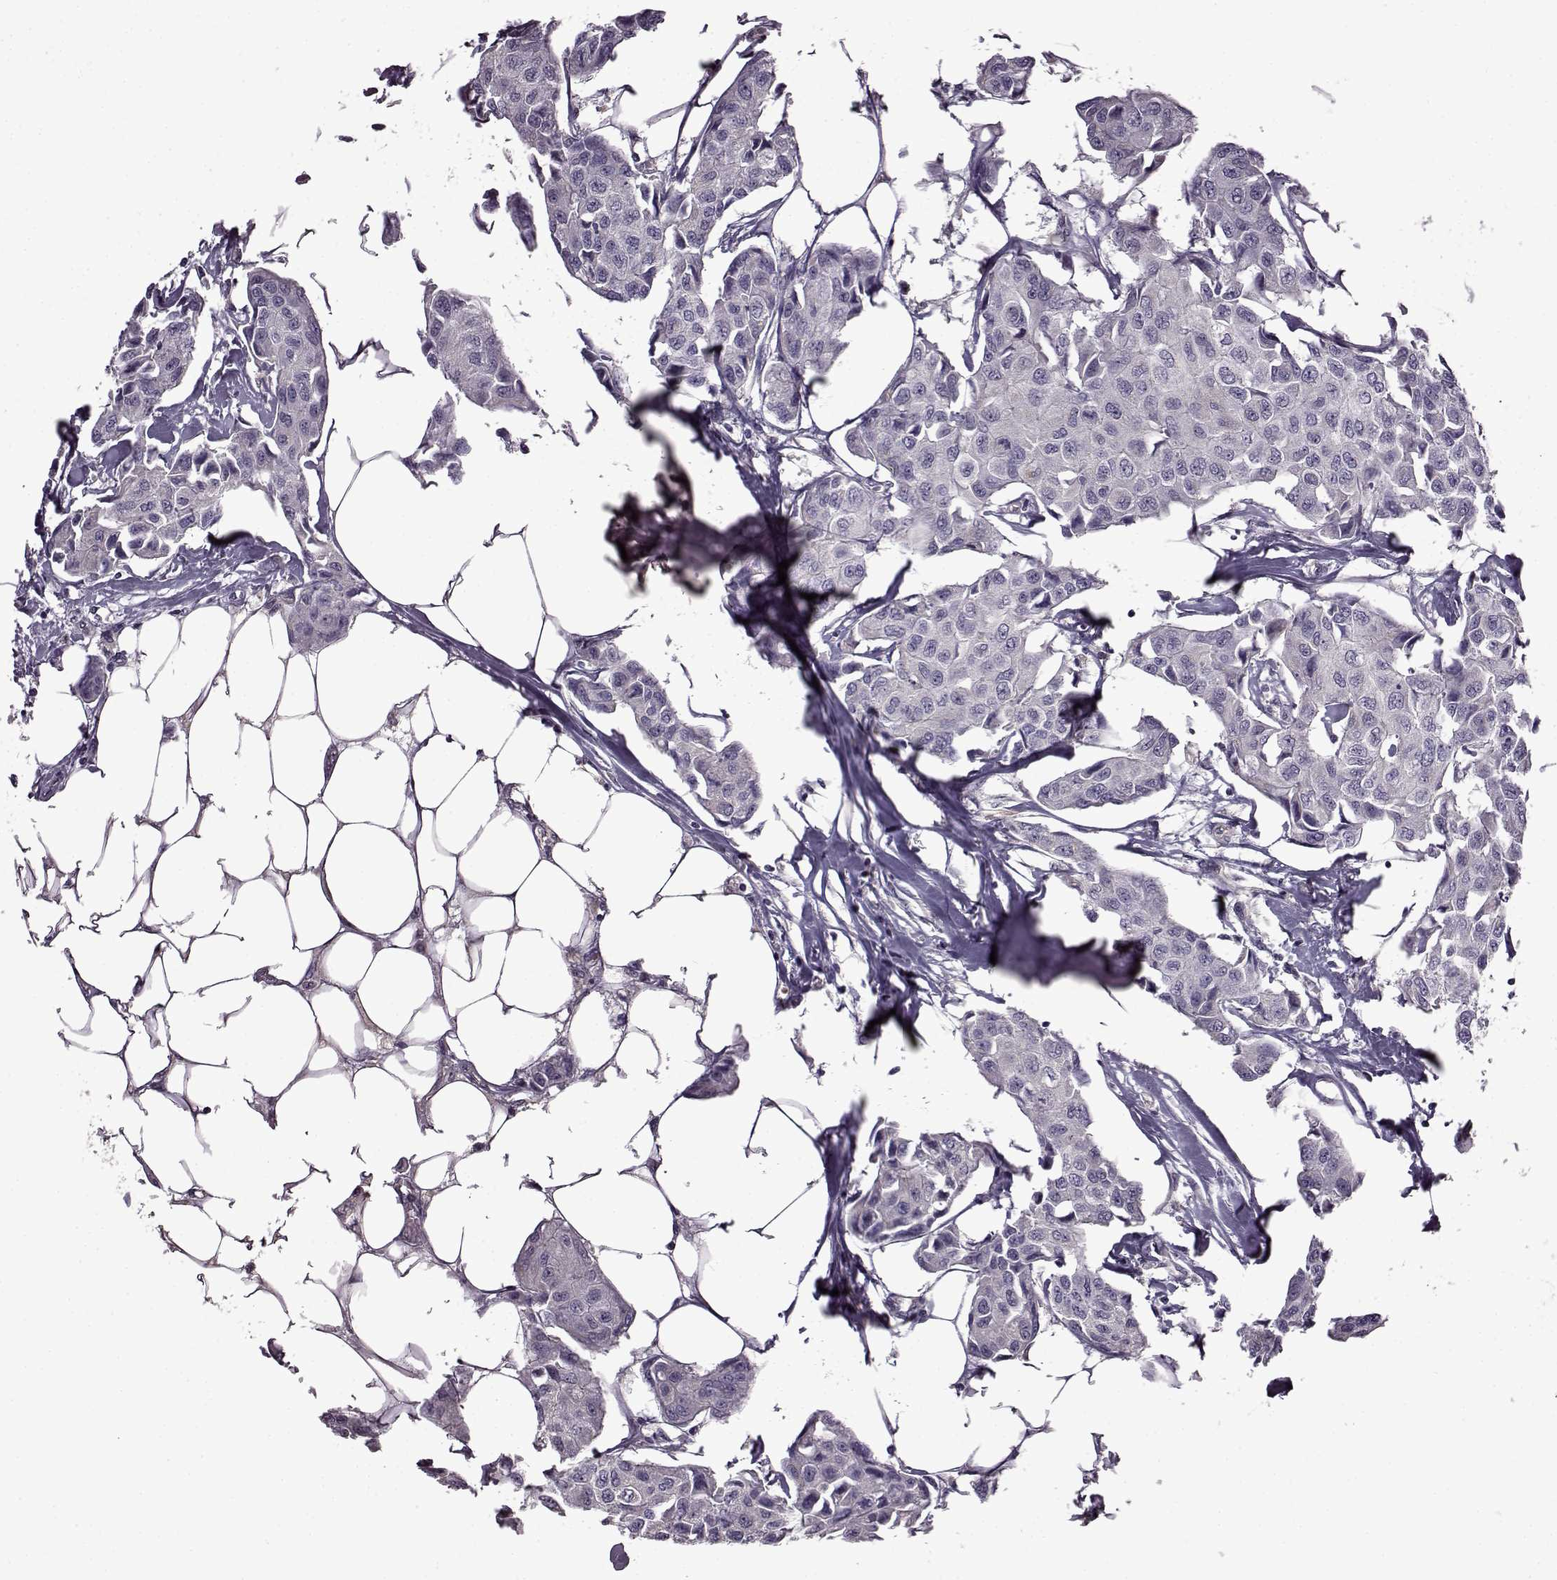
{"staining": {"intensity": "negative", "quantity": "none", "location": "none"}, "tissue": "breast cancer", "cell_type": "Tumor cells", "image_type": "cancer", "snomed": [{"axis": "morphology", "description": "Duct carcinoma"}, {"axis": "topography", "description": "Breast"}, {"axis": "topography", "description": "Lymph node"}], "caption": "Human breast cancer stained for a protein using immunohistochemistry (IHC) displays no staining in tumor cells.", "gene": "EDDM3B", "patient": {"sex": "female", "age": 80}}